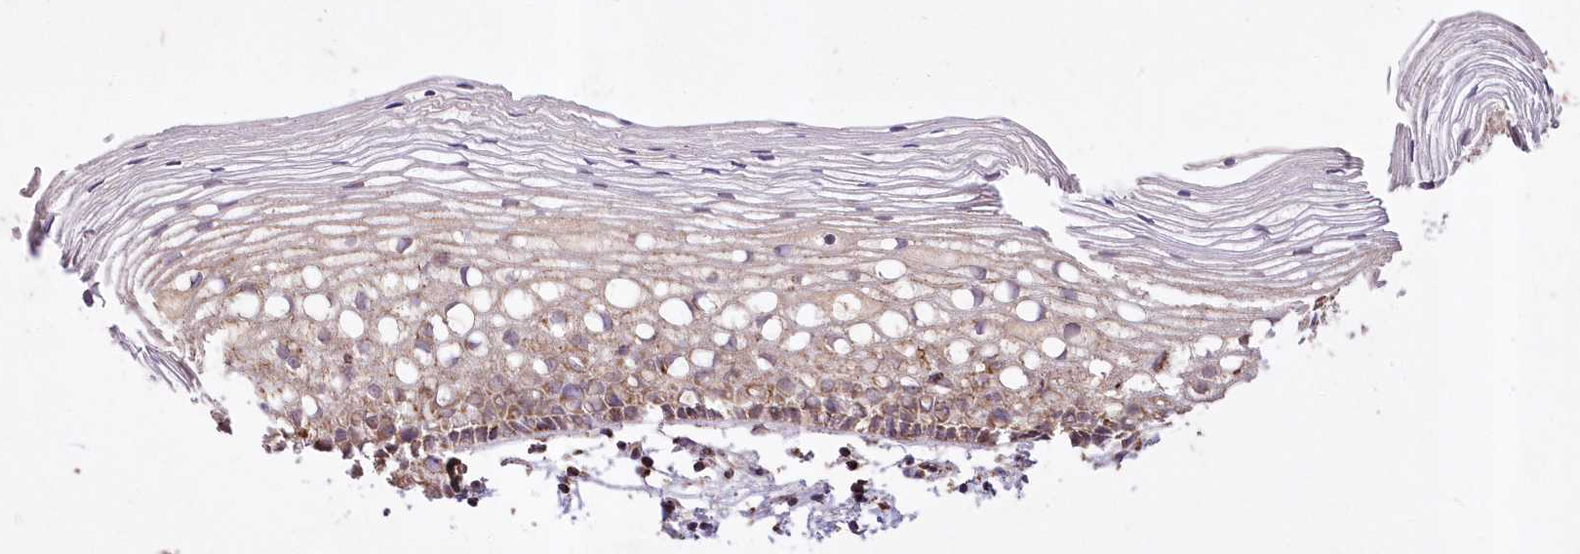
{"staining": {"intensity": "weak", "quantity": ">75%", "location": "cytoplasmic/membranous"}, "tissue": "cervix", "cell_type": "Glandular cells", "image_type": "normal", "snomed": [{"axis": "morphology", "description": "Normal tissue, NOS"}, {"axis": "topography", "description": "Cervix"}], "caption": "IHC photomicrograph of unremarkable human cervix stained for a protein (brown), which displays low levels of weak cytoplasmic/membranous positivity in approximately >75% of glandular cells.", "gene": "ASNSD1", "patient": {"sex": "female", "age": 27}}